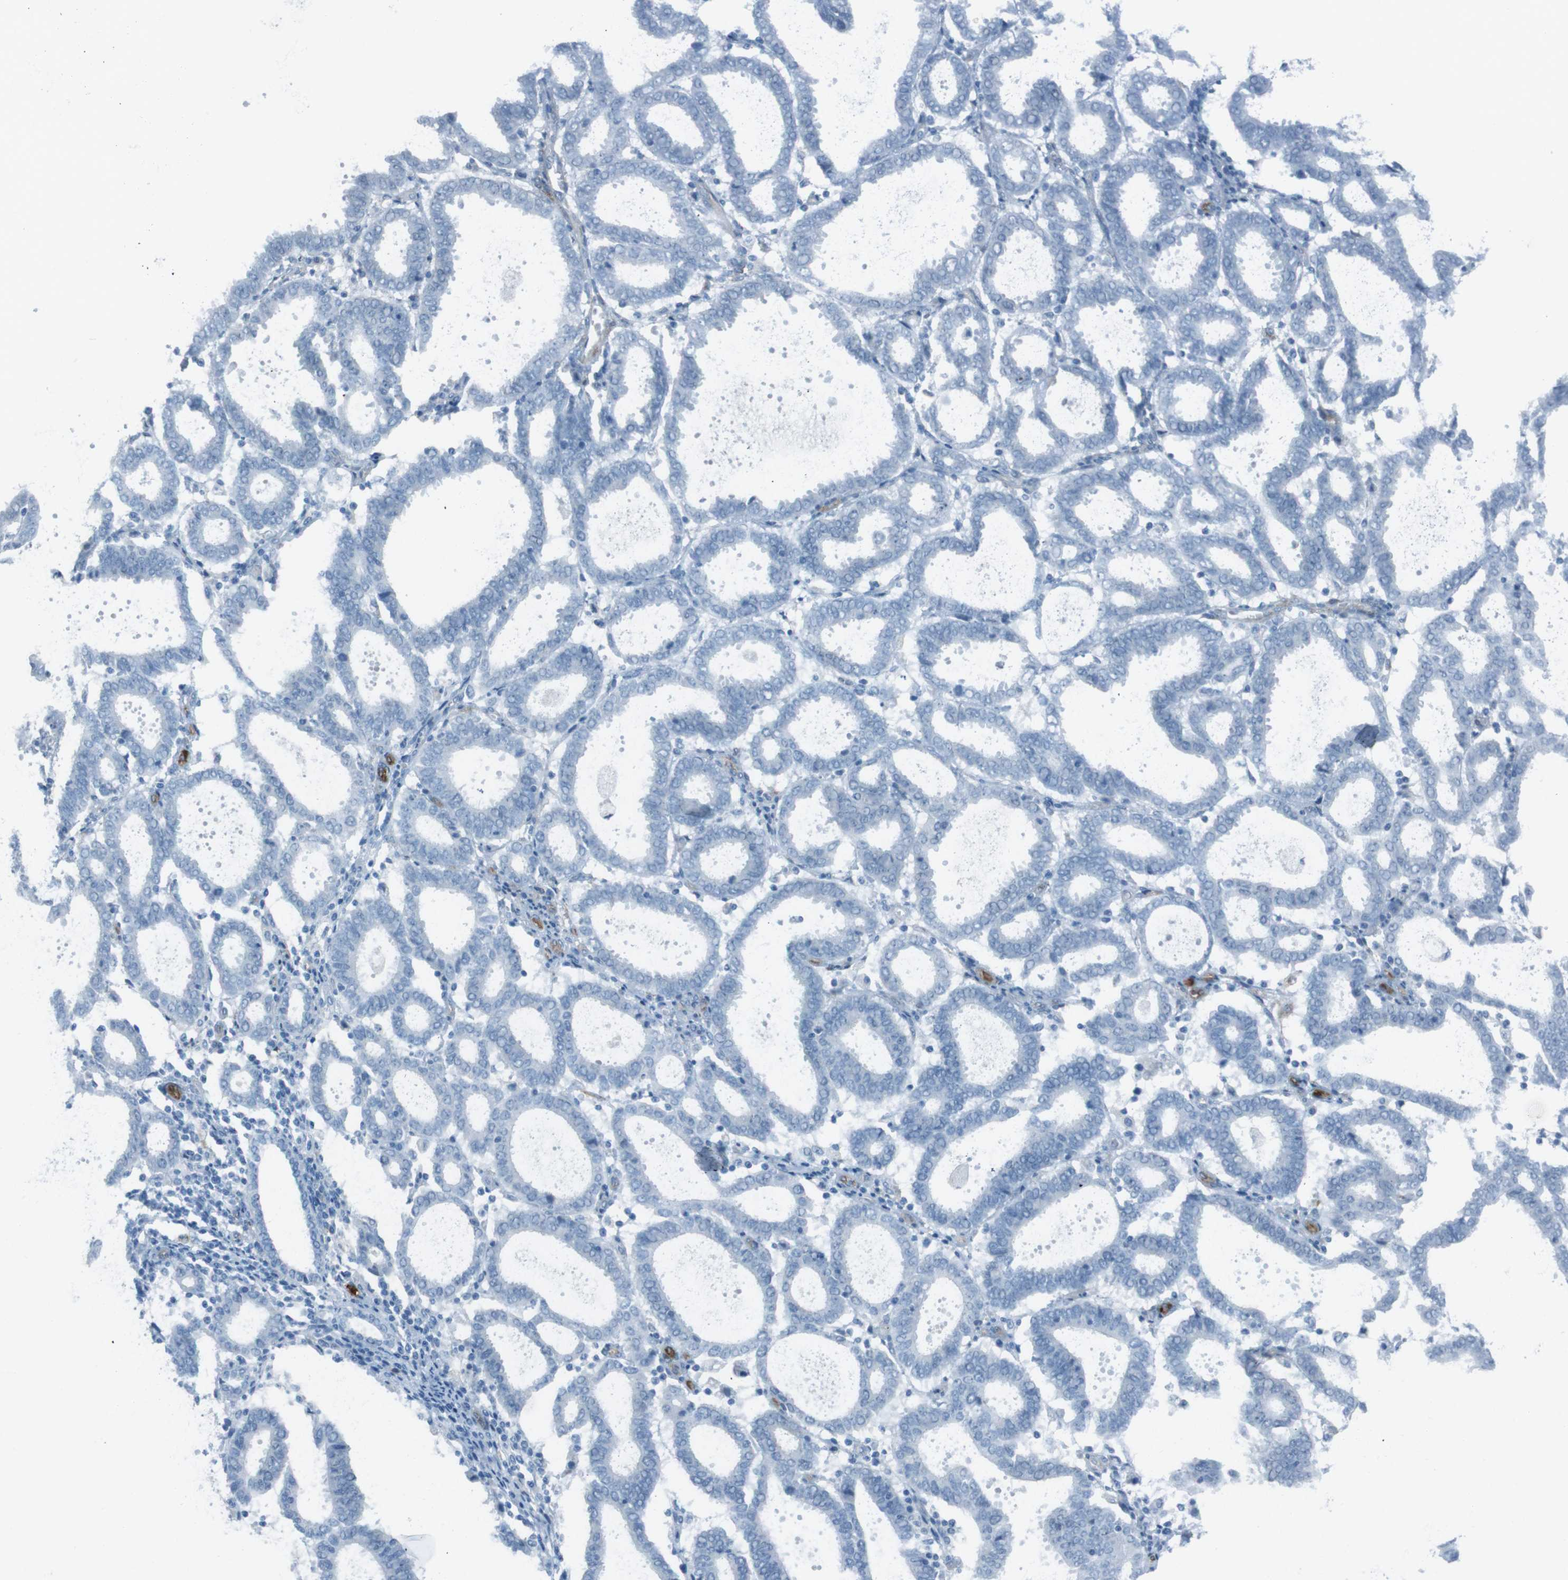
{"staining": {"intensity": "negative", "quantity": "none", "location": "none"}, "tissue": "endometrial cancer", "cell_type": "Tumor cells", "image_type": "cancer", "snomed": [{"axis": "morphology", "description": "Adenocarcinoma, NOS"}, {"axis": "topography", "description": "Uterus"}], "caption": "Endometrial cancer (adenocarcinoma) was stained to show a protein in brown. There is no significant positivity in tumor cells.", "gene": "TUBB2A", "patient": {"sex": "female", "age": 83}}